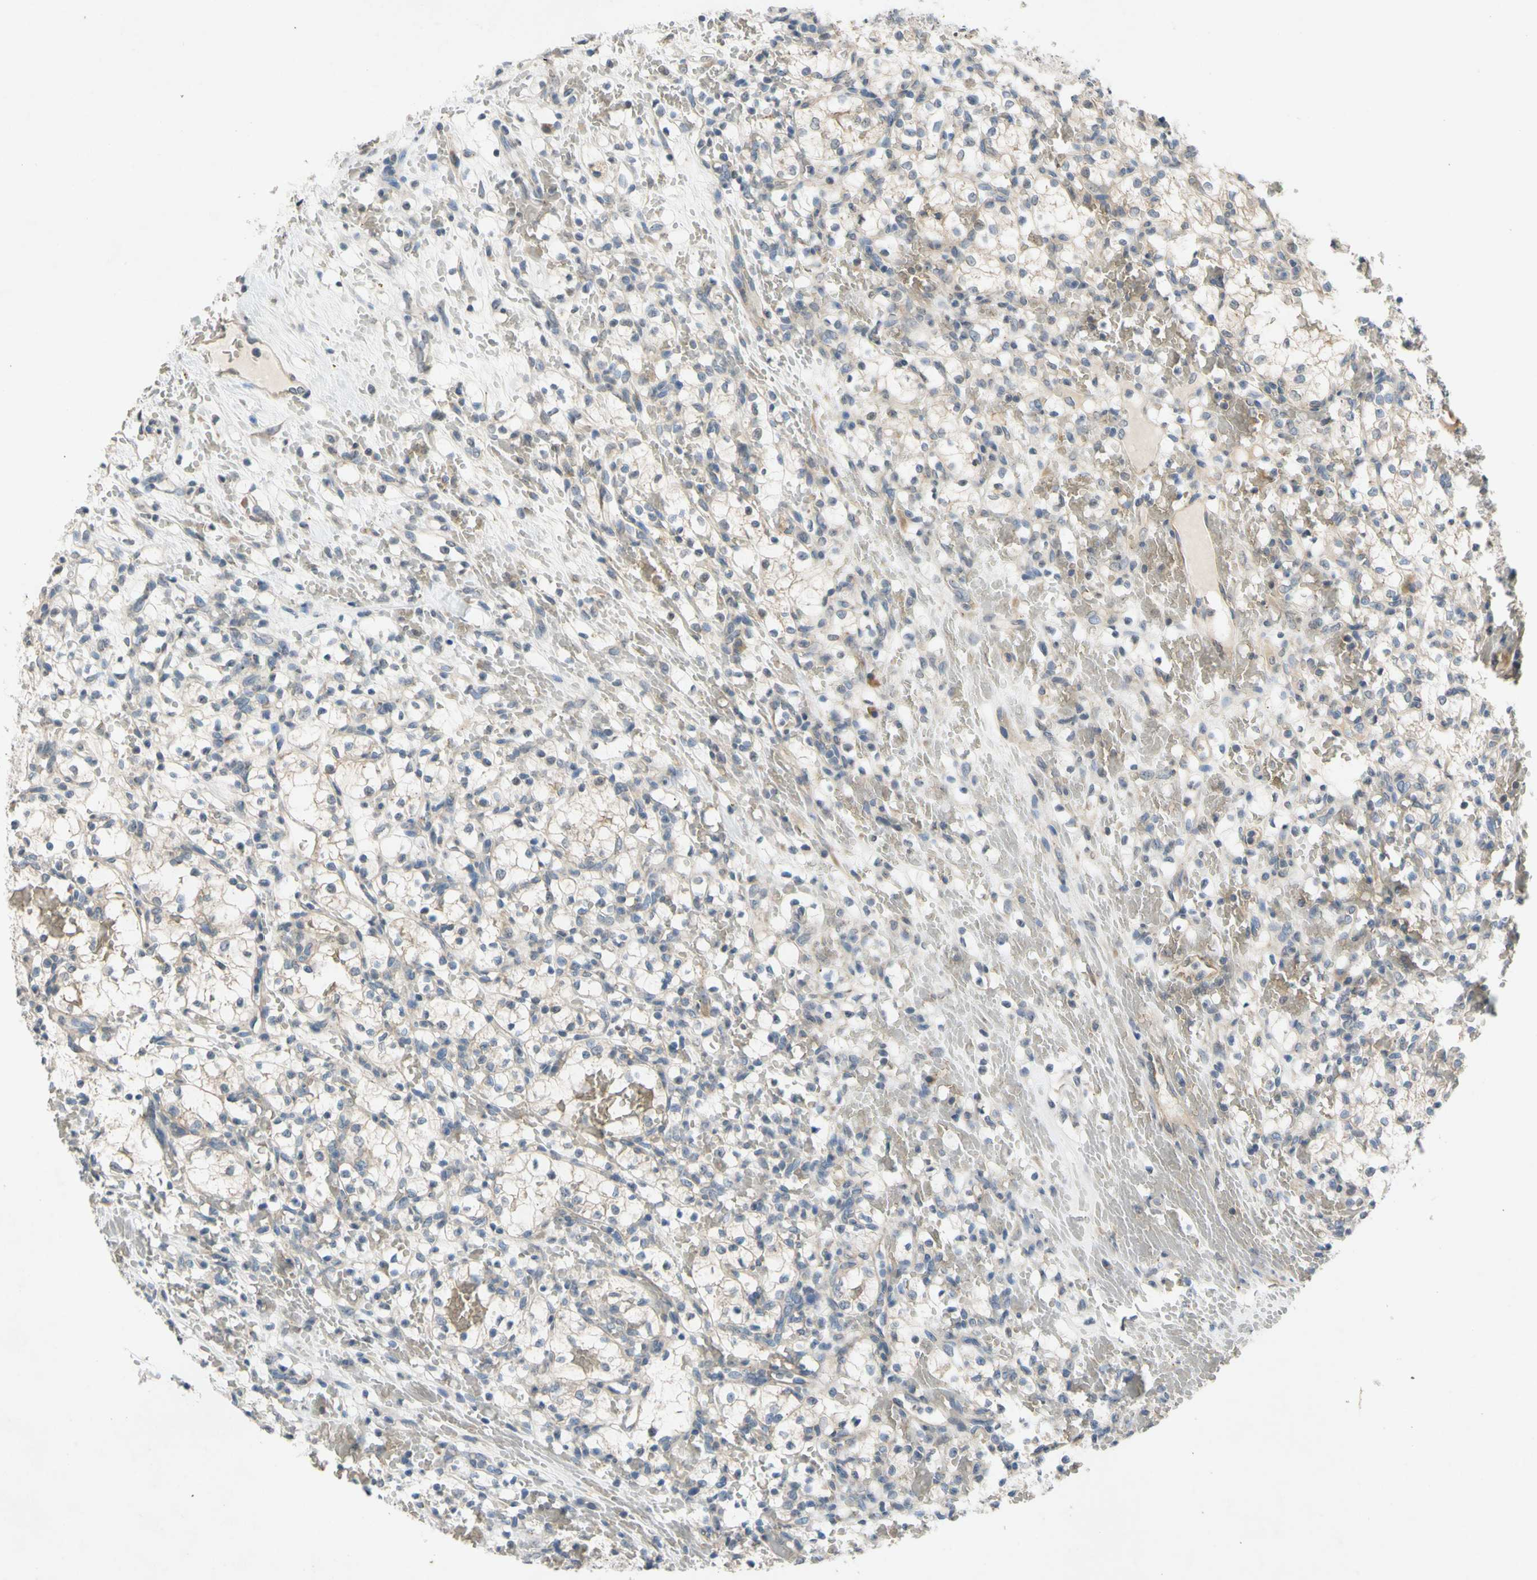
{"staining": {"intensity": "negative", "quantity": "none", "location": "none"}, "tissue": "renal cancer", "cell_type": "Tumor cells", "image_type": "cancer", "snomed": [{"axis": "morphology", "description": "Adenocarcinoma, NOS"}, {"axis": "topography", "description": "Kidney"}], "caption": "High magnification brightfield microscopy of renal cancer (adenocarcinoma) stained with DAB (brown) and counterstained with hematoxylin (blue): tumor cells show no significant expression.", "gene": "ADD2", "patient": {"sex": "female", "age": 60}}